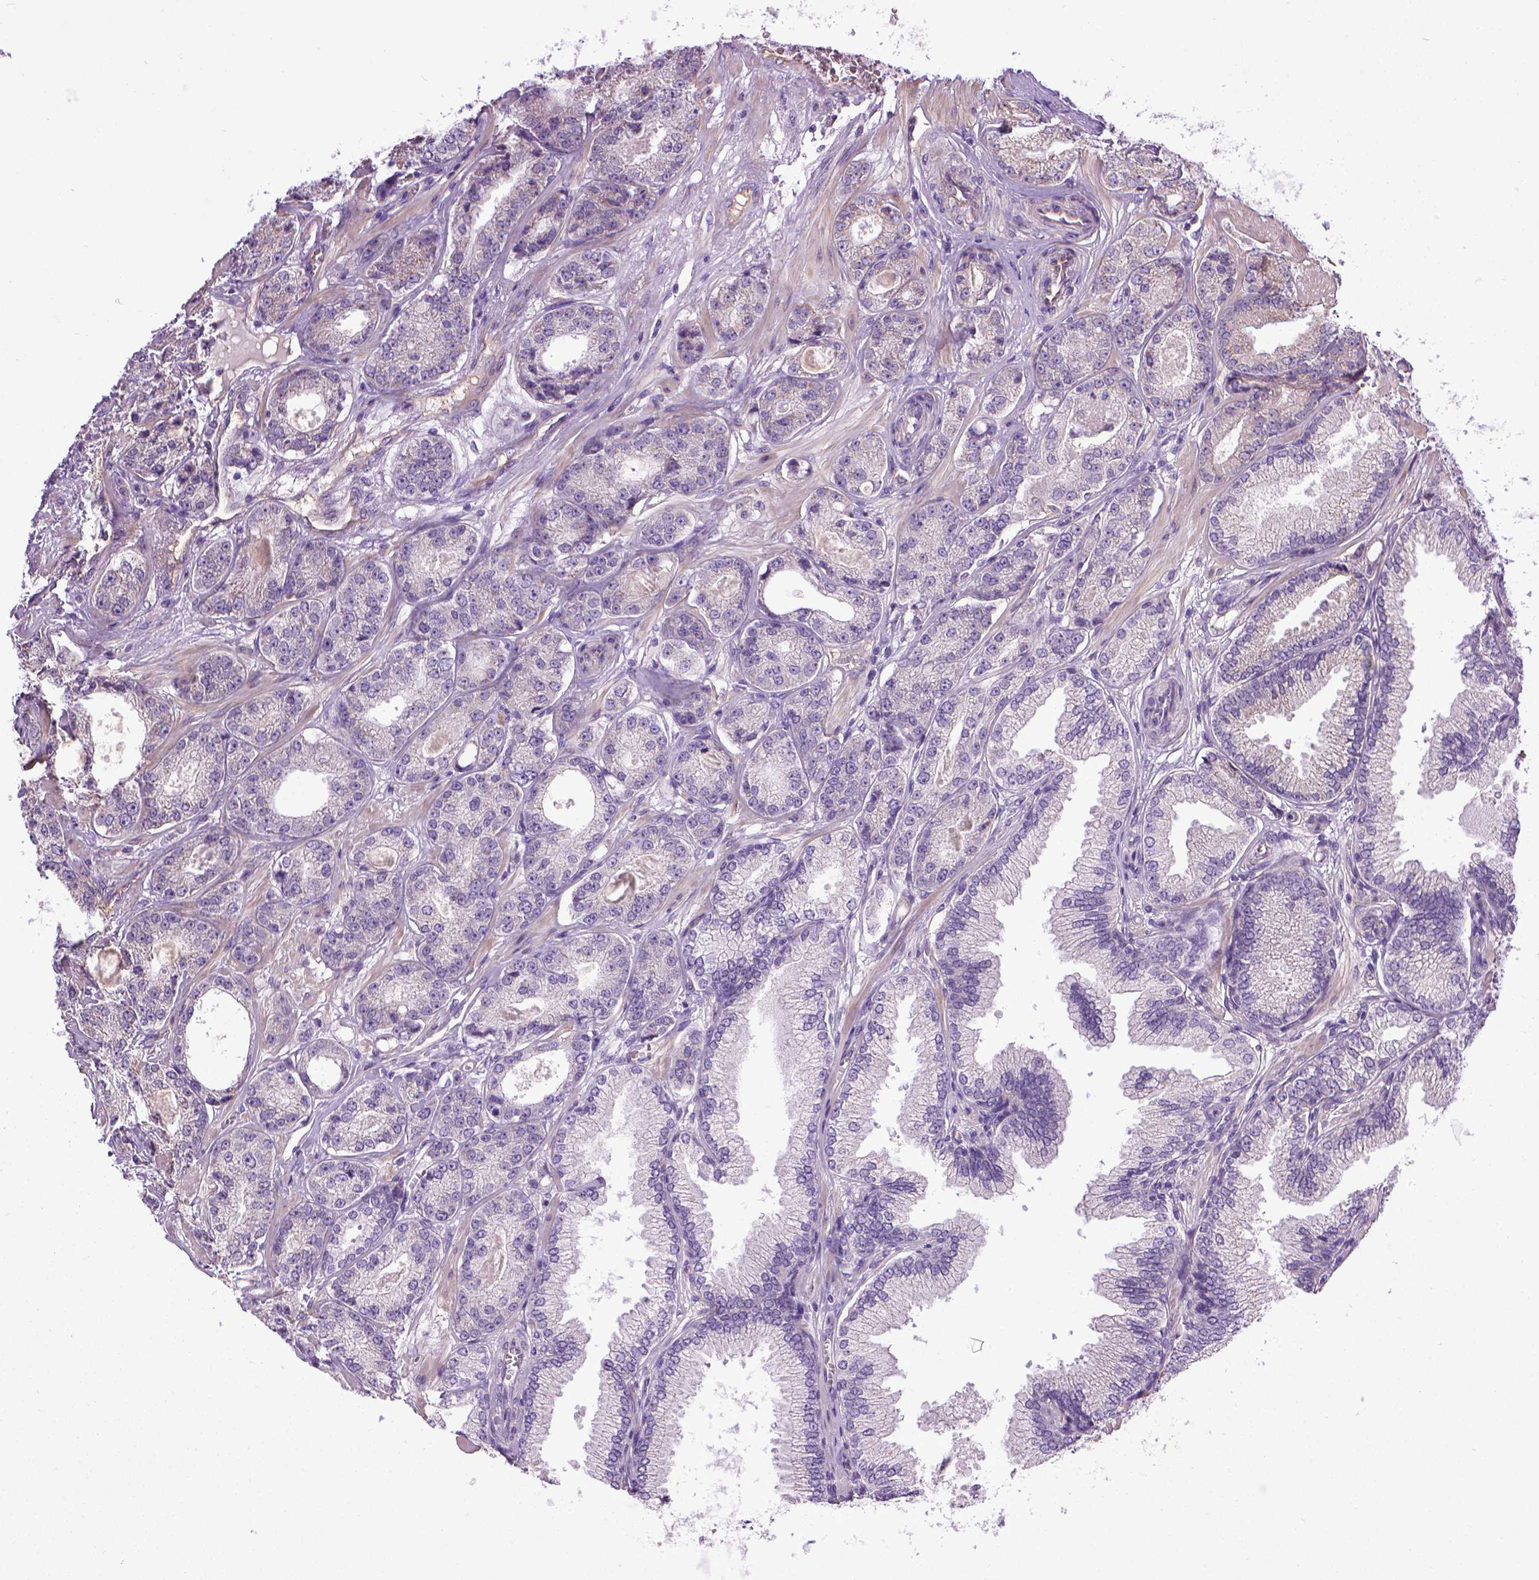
{"staining": {"intensity": "negative", "quantity": "none", "location": "none"}, "tissue": "prostate cancer", "cell_type": "Tumor cells", "image_type": "cancer", "snomed": [{"axis": "morphology", "description": "Adenocarcinoma, NOS"}, {"axis": "topography", "description": "Prostate"}], "caption": "The image demonstrates no significant expression in tumor cells of prostate adenocarcinoma.", "gene": "ENG", "patient": {"sex": "male", "age": 64}}